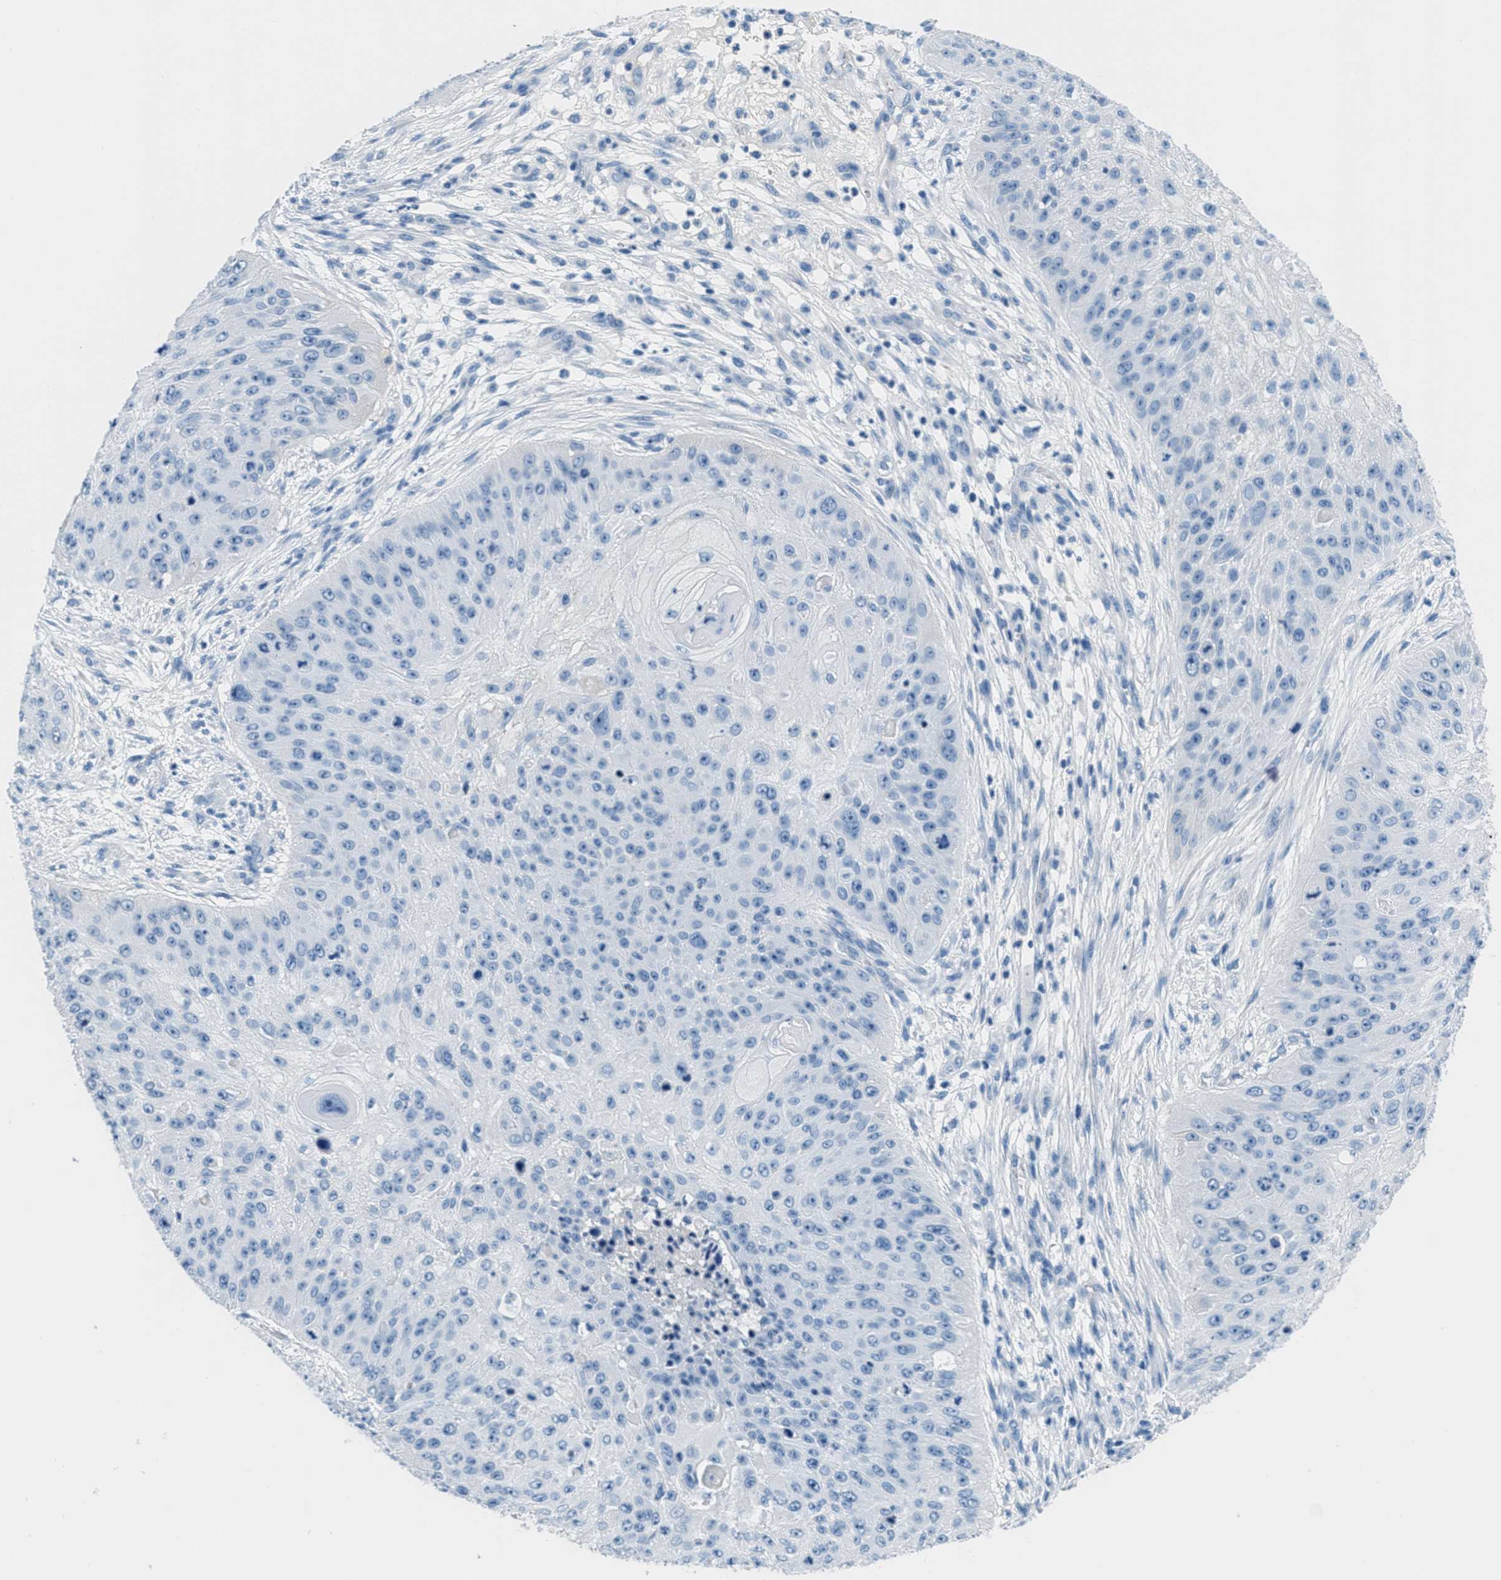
{"staining": {"intensity": "negative", "quantity": "none", "location": "none"}, "tissue": "skin cancer", "cell_type": "Tumor cells", "image_type": "cancer", "snomed": [{"axis": "morphology", "description": "Squamous cell carcinoma, NOS"}, {"axis": "topography", "description": "Skin"}], "caption": "Human skin cancer (squamous cell carcinoma) stained for a protein using IHC displays no staining in tumor cells.", "gene": "MGARP", "patient": {"sex": "female", "age": 80}}